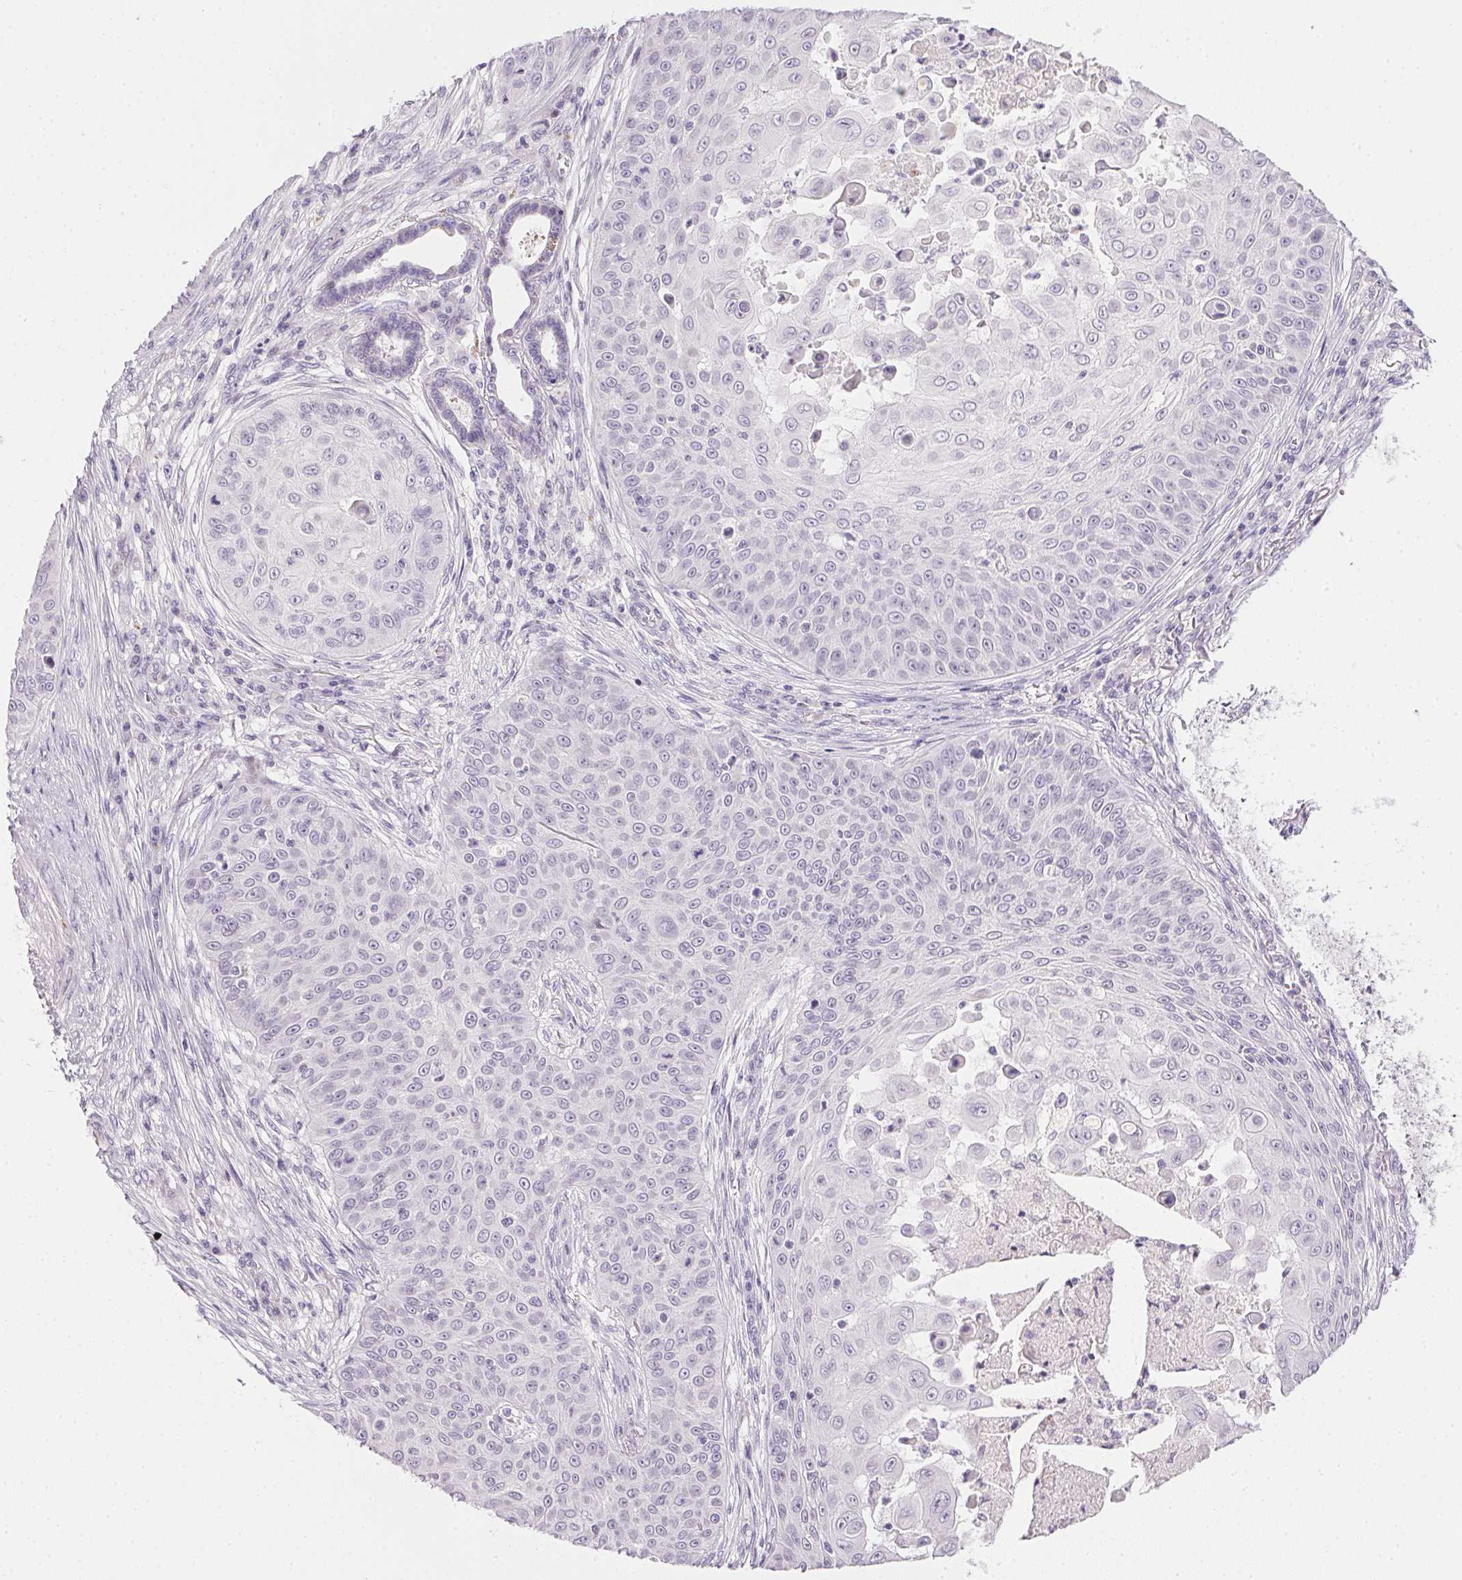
{"staining": {"intensity": "negative", "quantity": "none", "location": "none"}, "tissue": "skin cancer", "cell_type": "Tumor cells", "image_type": "cancer", "snomed": [{"axis": "morphology", "description": "Squamous cell carcinoma, NOS"}, {"axis": "topography", "description": "Skin"}], "caption": "A photomicrograph of skin cancer (squamous cell carcinoma) stained for a protein displays no brown staining in tumor cells.", "gene": "GSDMC", "patient": {"sex": "male", "age": 82}}